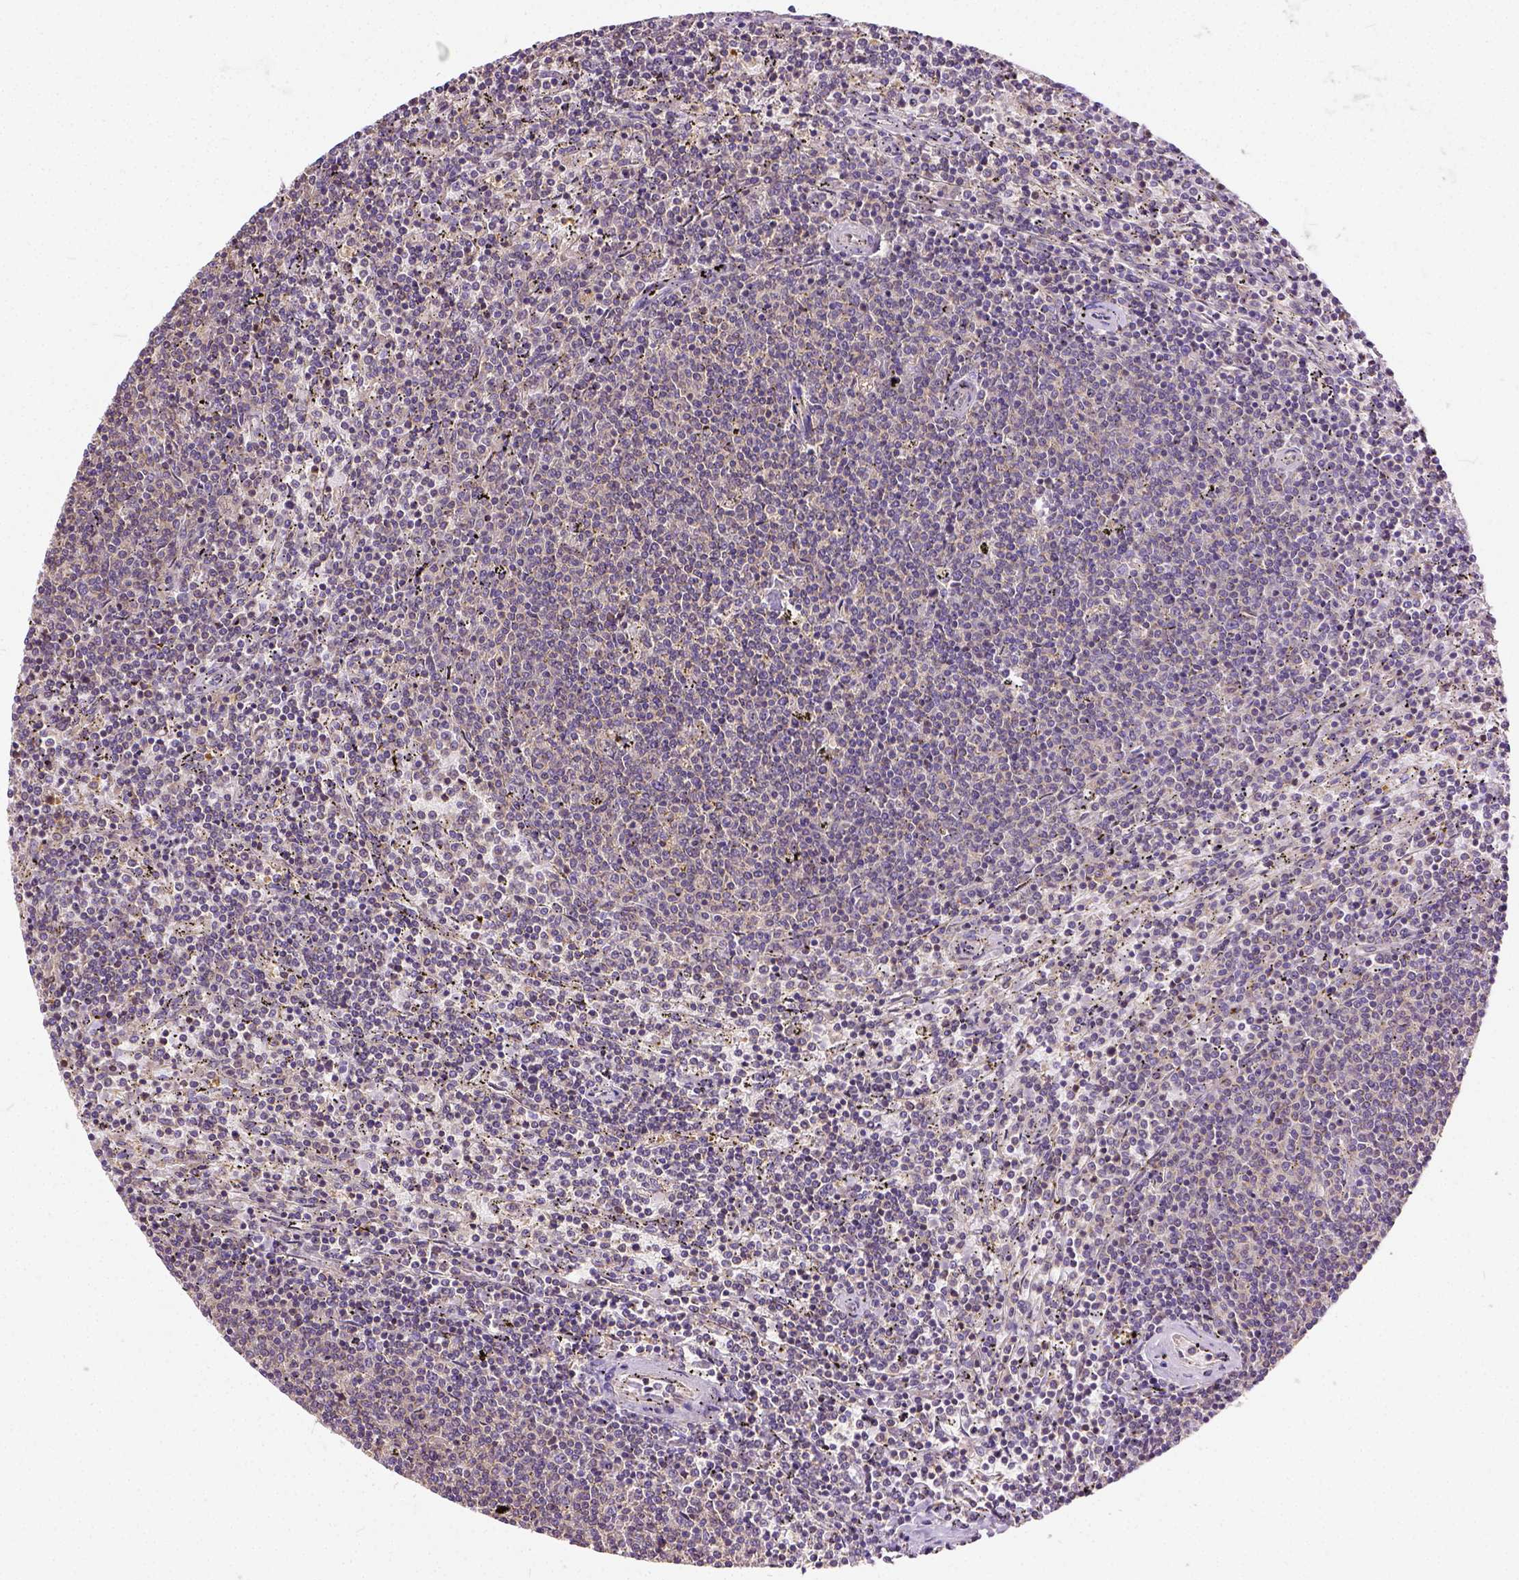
{"staining": {"intensity": "negative", "quantity": "none", "location": "none"}, "tissue": "lymphoma", "cell_type": "Tumor cells", "image_type": "cancer", "snomed": [{"axis": "morphology", "description": "Malignant lymphoma, non-Hodgkin's type, Low grade"}, {"axis": "topography", "description": "Spleen"}], "caption": "This is an immunohistochemistry (IHC) photomicrograph of human low-grade malignant lymphoma, non-Hodgkin's type. There is no positivity in tumor cells.", "gene": "CADM4", "patient": {"sex": "female", "age": 50}}